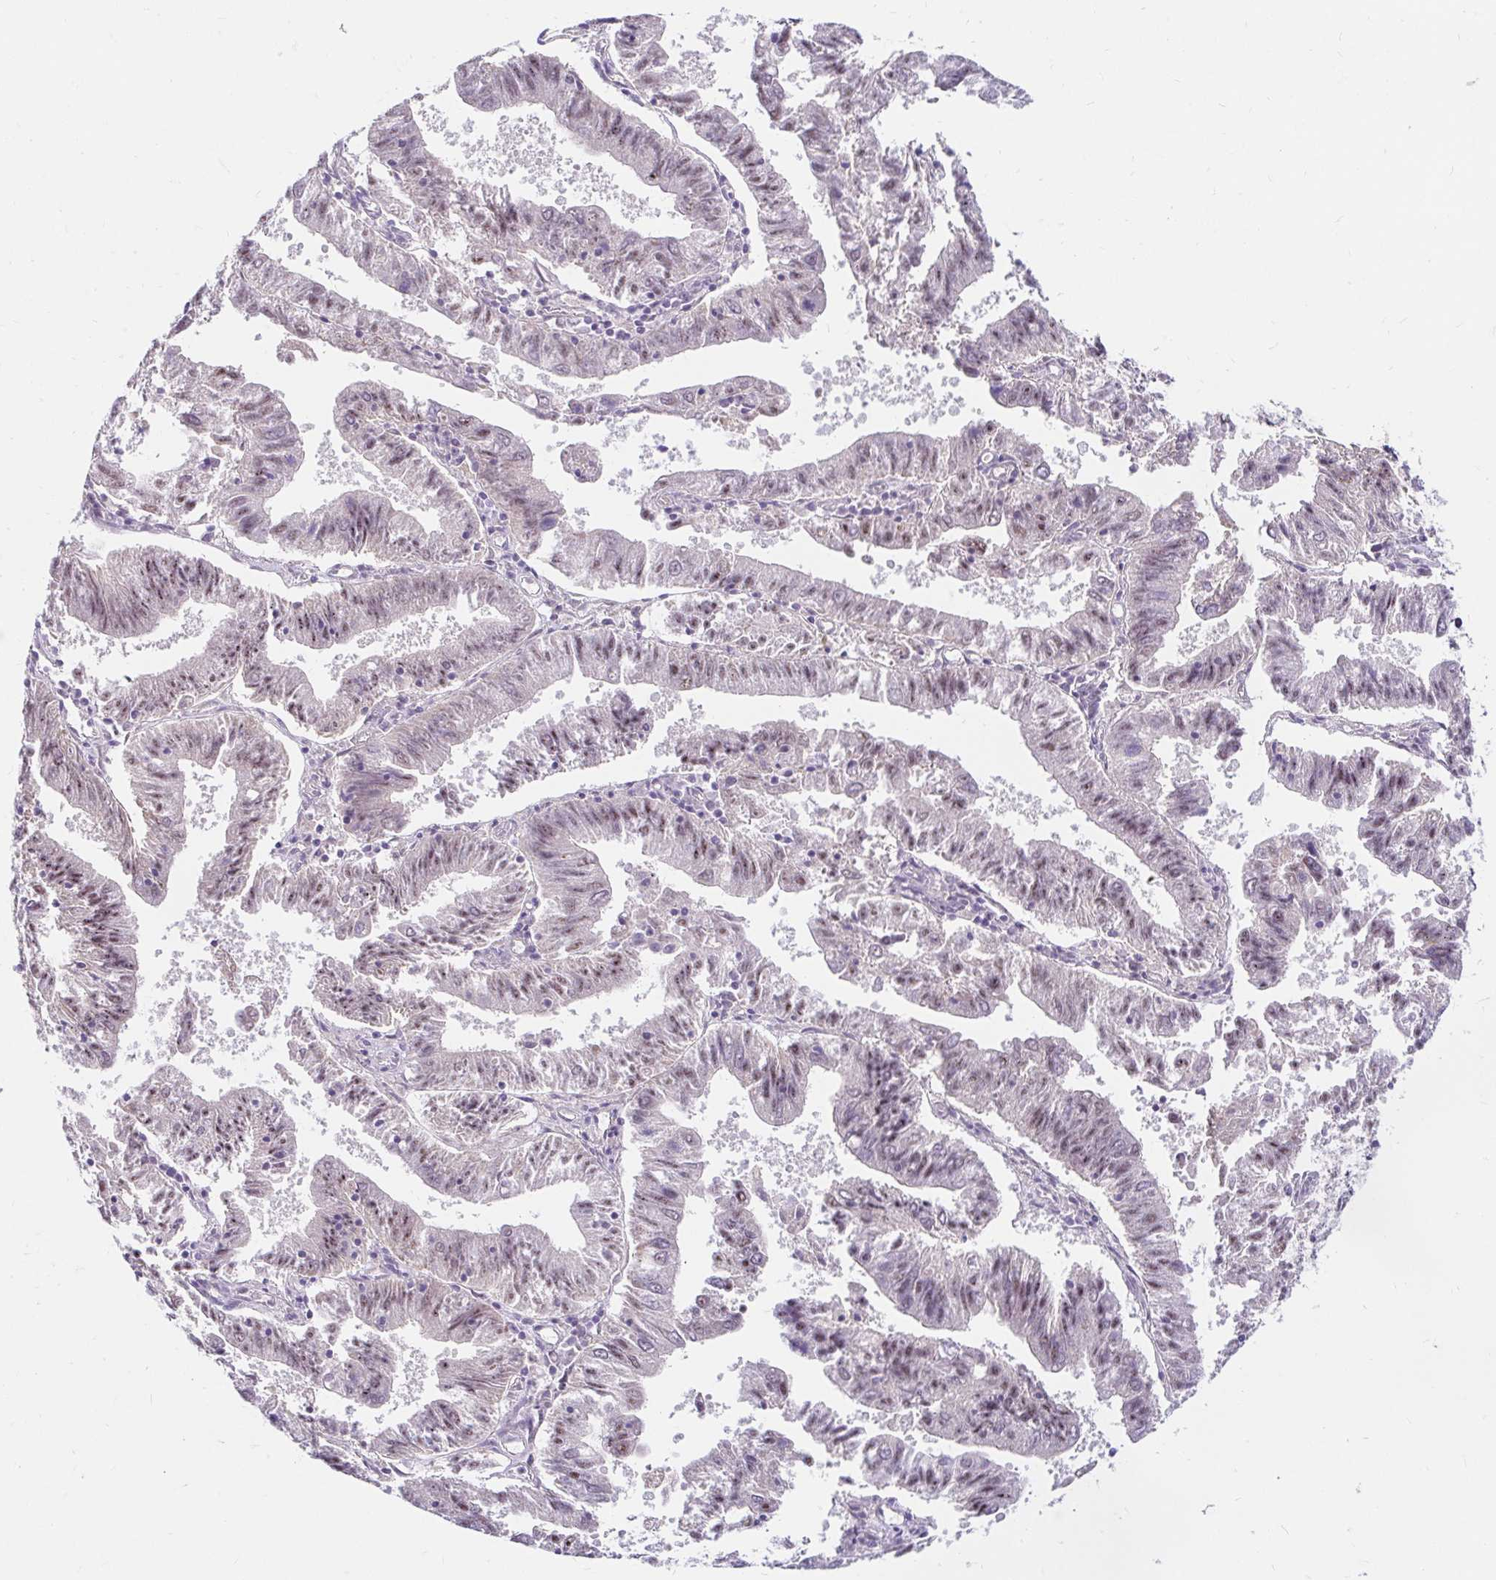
{"staining": {"intensity": "weak", "quantity": "25%-75%", "location": "nuclear"}, "tissue": "endometrial cancer", "cell_type": "Tumor cells", "image_type": "cancer", "snomed": [{"axis": "morphology", "description": "Adenocarcinoma, NOS"}, {"axis": "topography", "description": "Endometrium"}], "caption": "Immunohistochemistry of adenocarcinoma (endometrial) shows low levels of weak nuclear expression in approximately 25%-75% of tumor cells. The staining was performed using DAB to visualize the protein expression in brown, while the nuclei were stained in blue with hematoxylin (Magnification: 20x).", "gene": "GUCY1A1", "patient": {"sex": "female", "age": 82}}